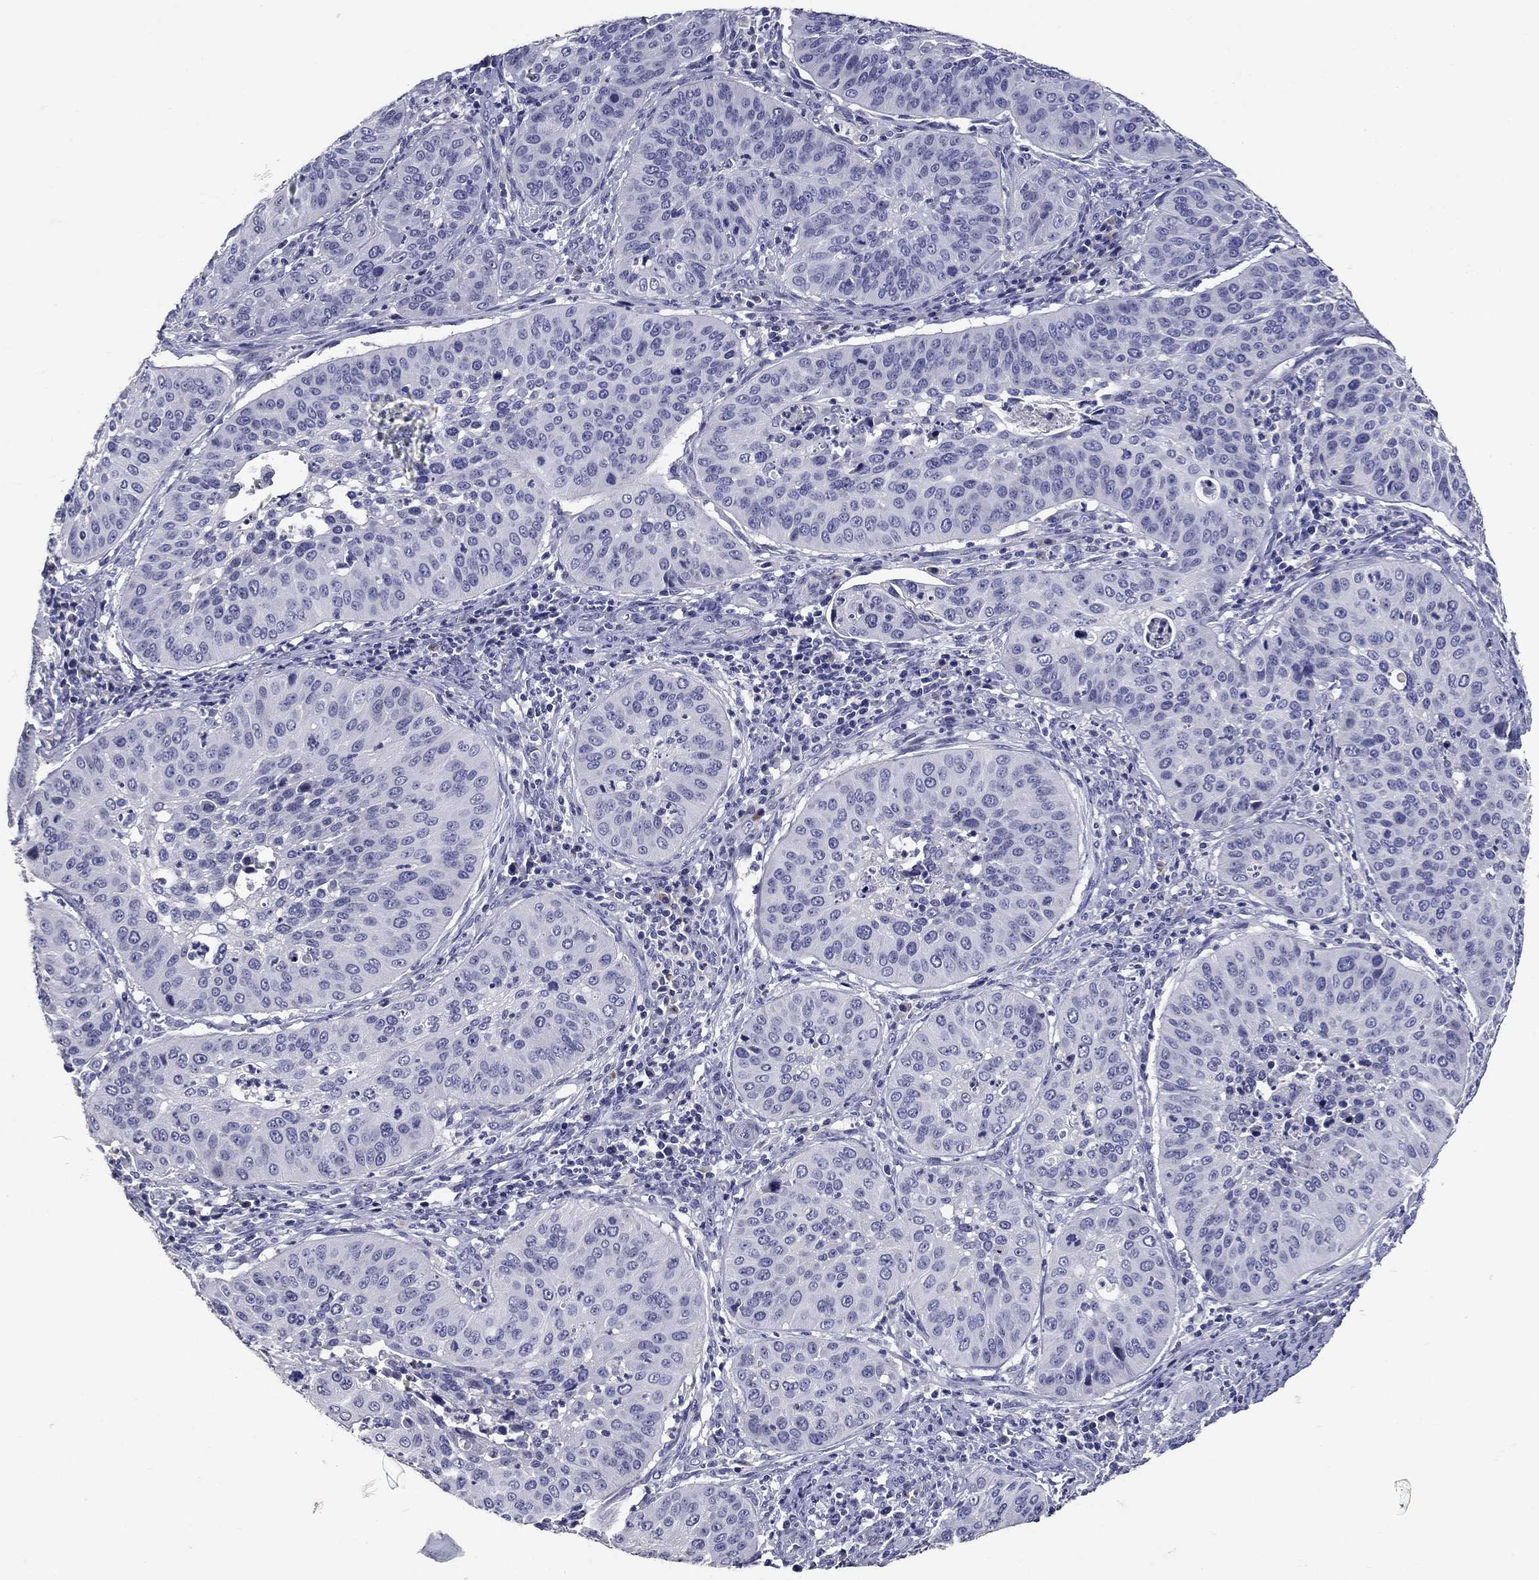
{"staining": {"intensity": "negative", "quantity": "none", "location": "none"}, "tissue": "cervical cancer", "cell_type": "Tumor cells", "image_type": "cancer", "snomed": [{"axis": "morphology", "description": "Normal tissue, NOS"}, {"axis": "morphology", "description": "Squamous cell carcinoma, NOS"}, {"axis": "topography", "description": "Cervix"}], "caption": "Protein analysis of cervical squamous cell carcinoma shows no significant staining in tumor cells.", "gene": "POMC", "patient": {"sex": "female", "age": 39}}